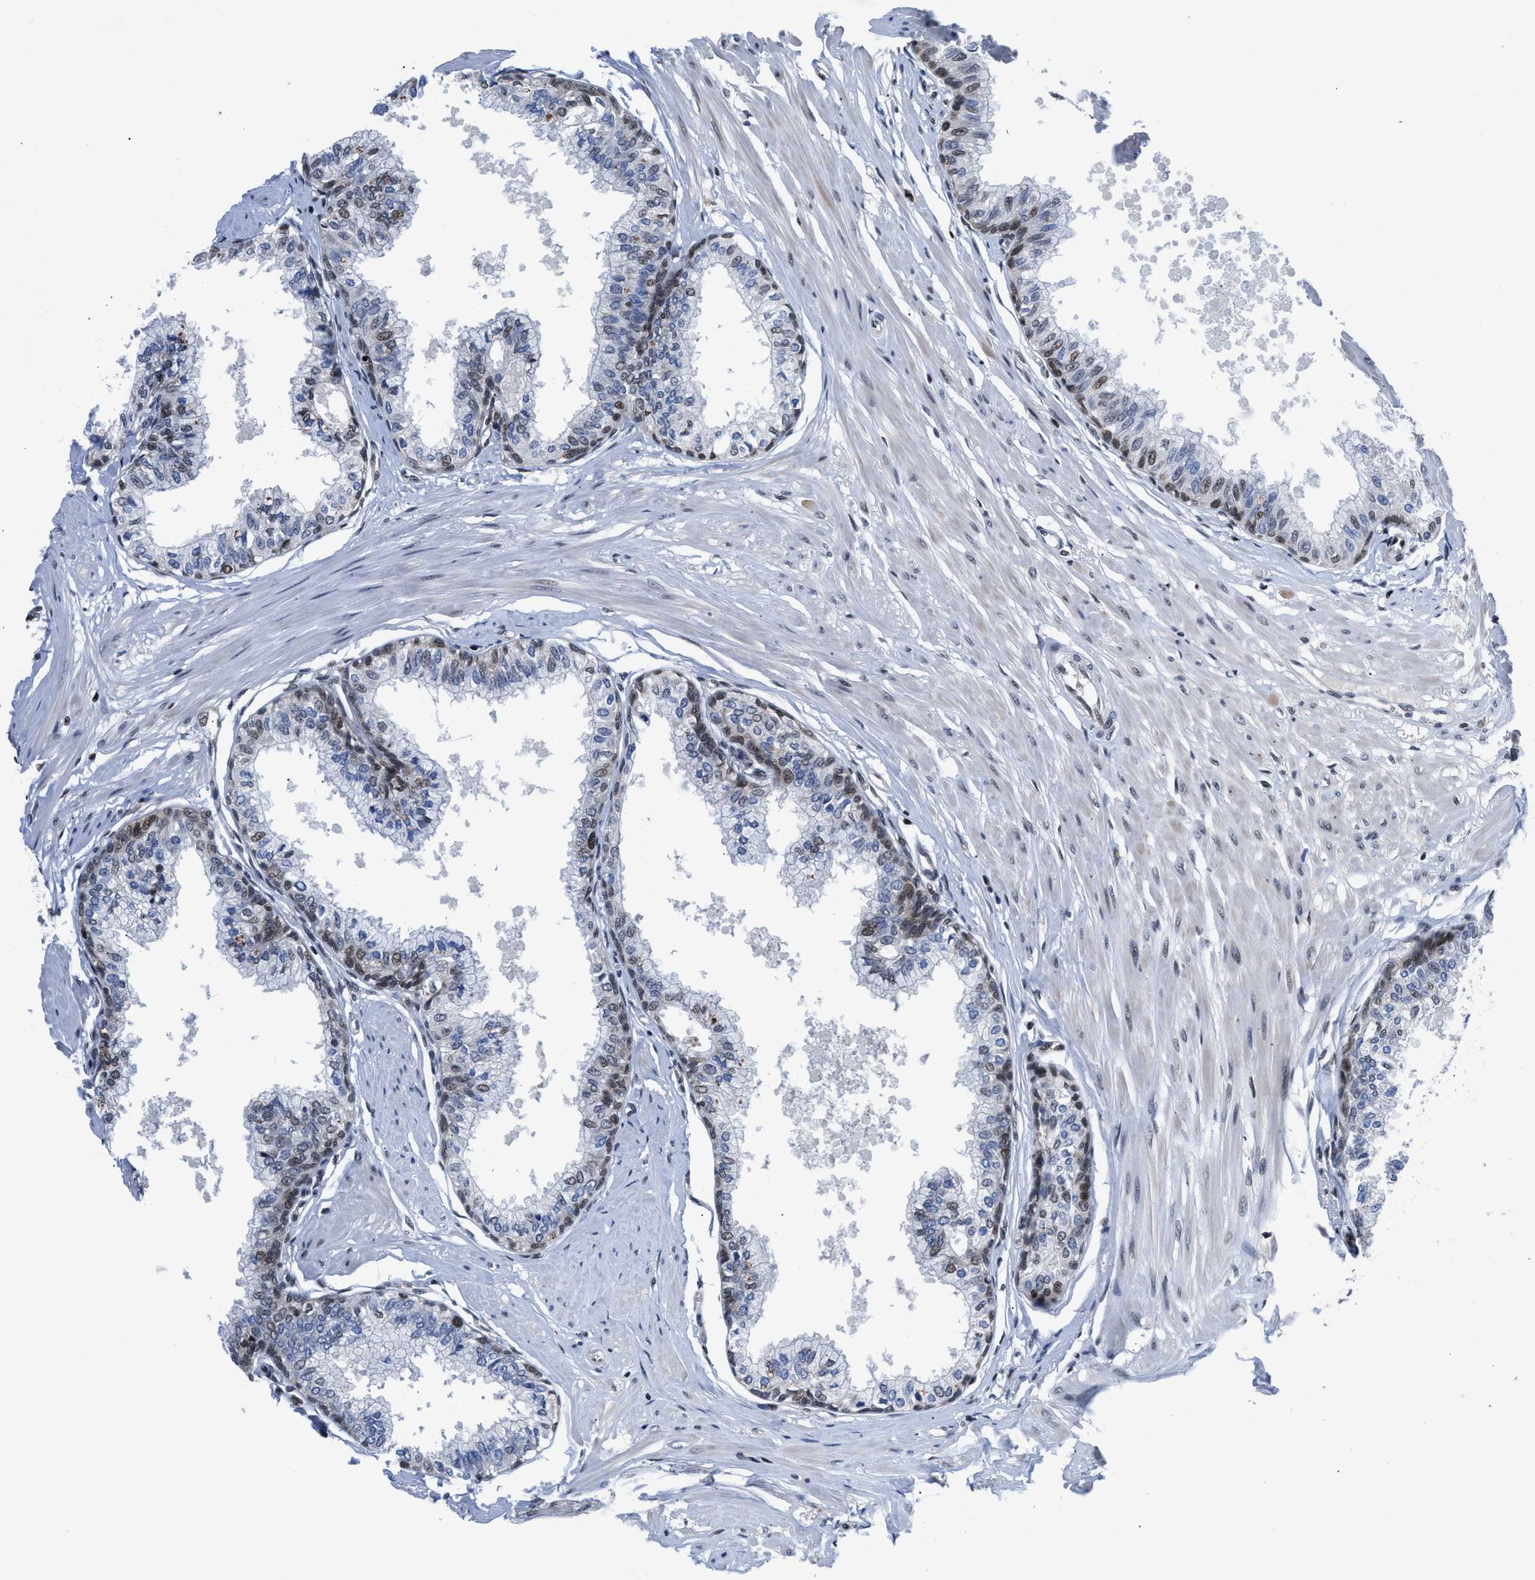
{"staining": {"intensity": "weak", "quantity": "25%-75%", "location": "nuclear"}, "tissue": "seminal vesicle", "cell_type": "Glandular cells", "image_type": "normal", "snomed": [{"axis": "morphology", "description": "Normal tissue, NOS"}, {"axis": "topography", "description": "Prostate"}, {"axis": "topography", "description": "Seminal veicle"}], "caption": "The micrograph displays a brown stain indicating the presence of a protein in the nuclear of glandular cells in seminal vesicle. (DAB (3,3'-diaminobenzidine) IHC, brown staining for protein, blue staining for nuclei).", "gene": "WDR81", "patient": {"sex": "male", "age": 60}}